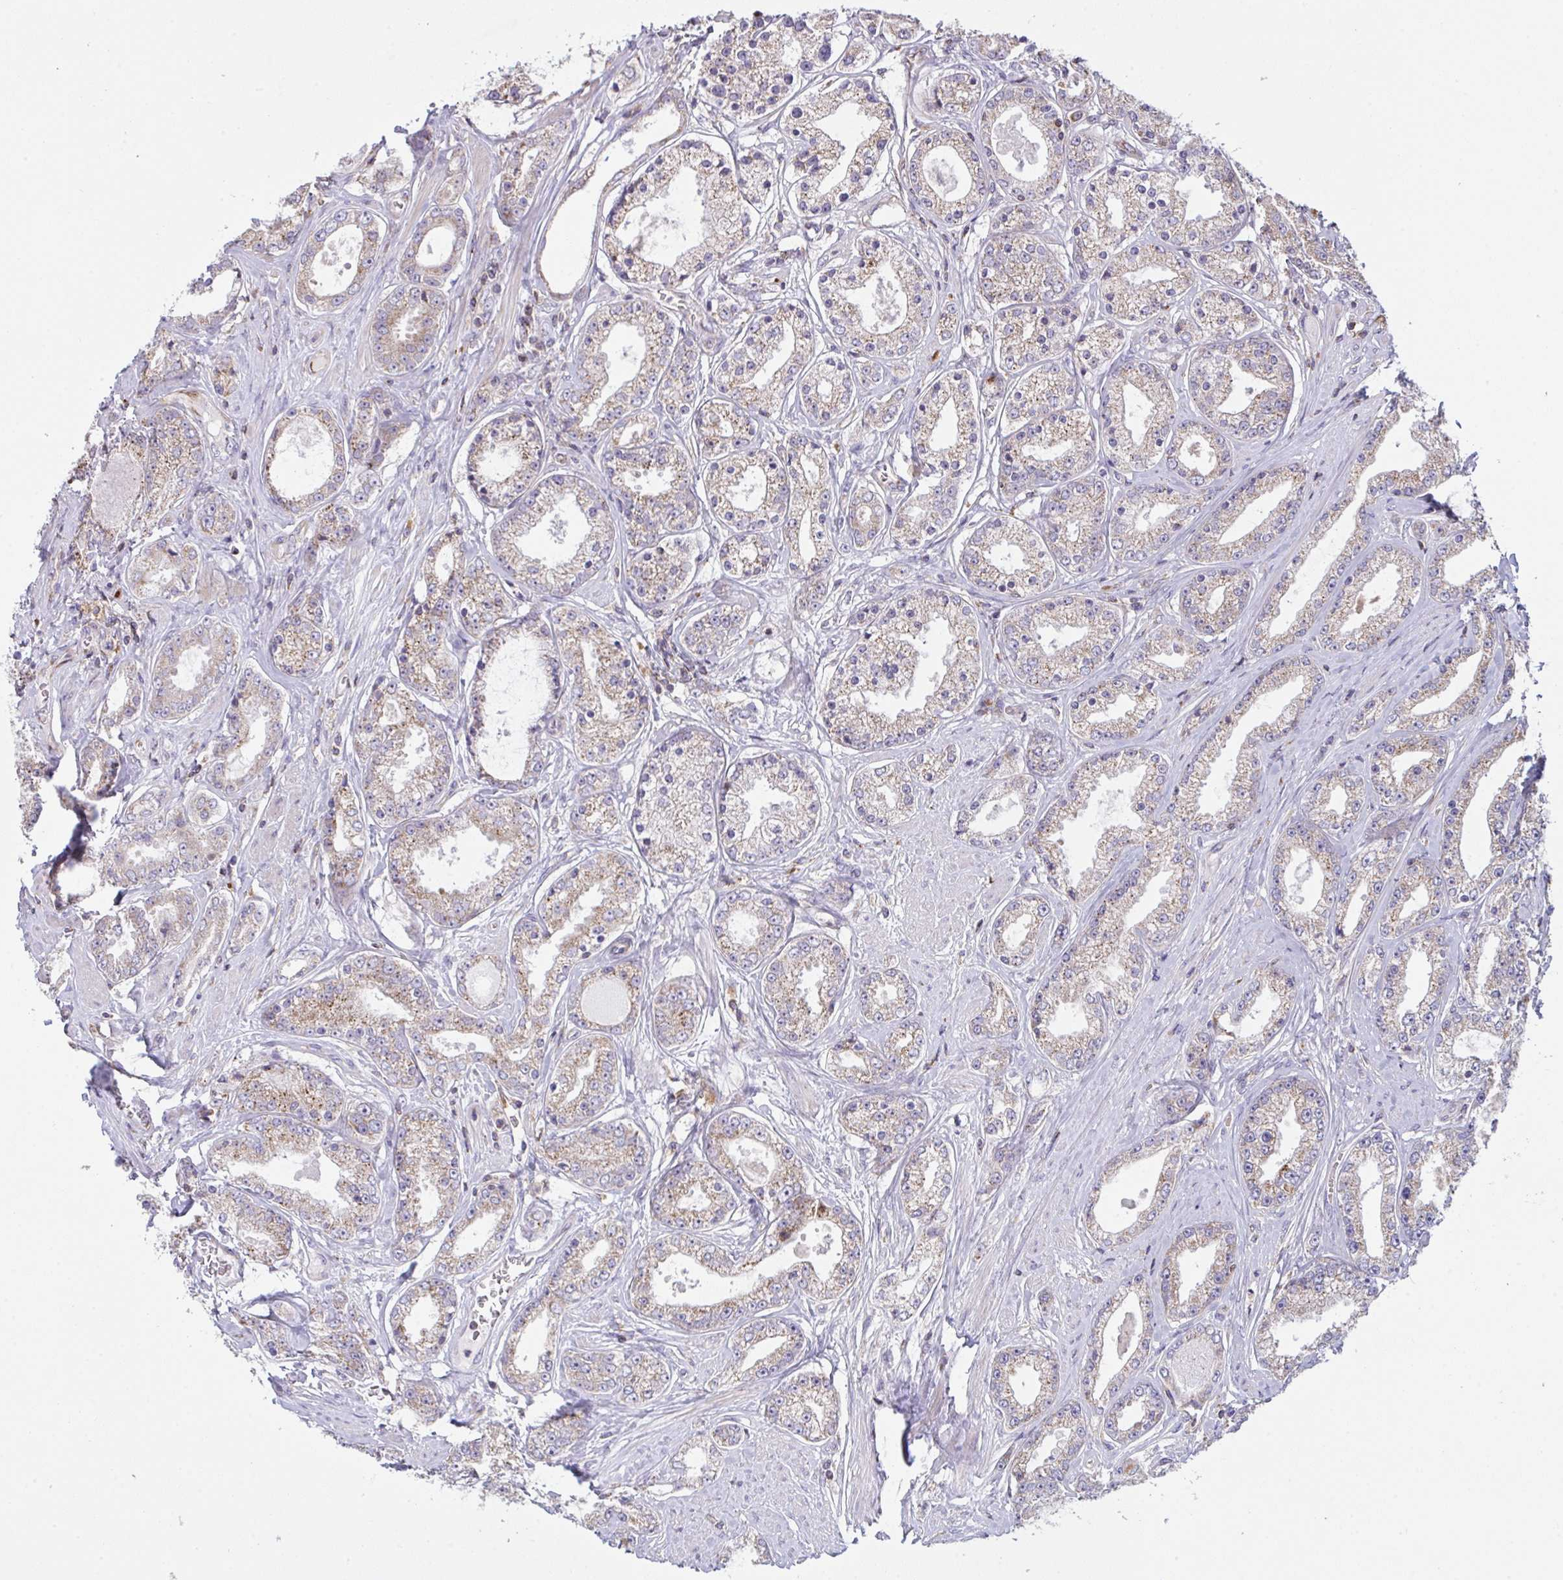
{"staining": {"intensity": "moderate", "quantity": "<25%", "location": "cytoplasmic/membranous"}, "tissue": "prostate cancer", "cell_type": "Tumor cells", "image_type": "cancer", "snomed": [{"axis": "morphology", "description": "Adenocarcinoma, High grade"}, {"axis": "topography", "description": "Prostate"}], "caption": "A micrograph of high-grade adenocarcinoma (prostate) stained for a protein shows moderate cytoplasmic/membranous brown staining in tumor cells. The protein of interest is shown in brown color, while the nuclei are stained blue.", "gene": "MICOS10", "patient": {"sex": "male", "age": 66}}